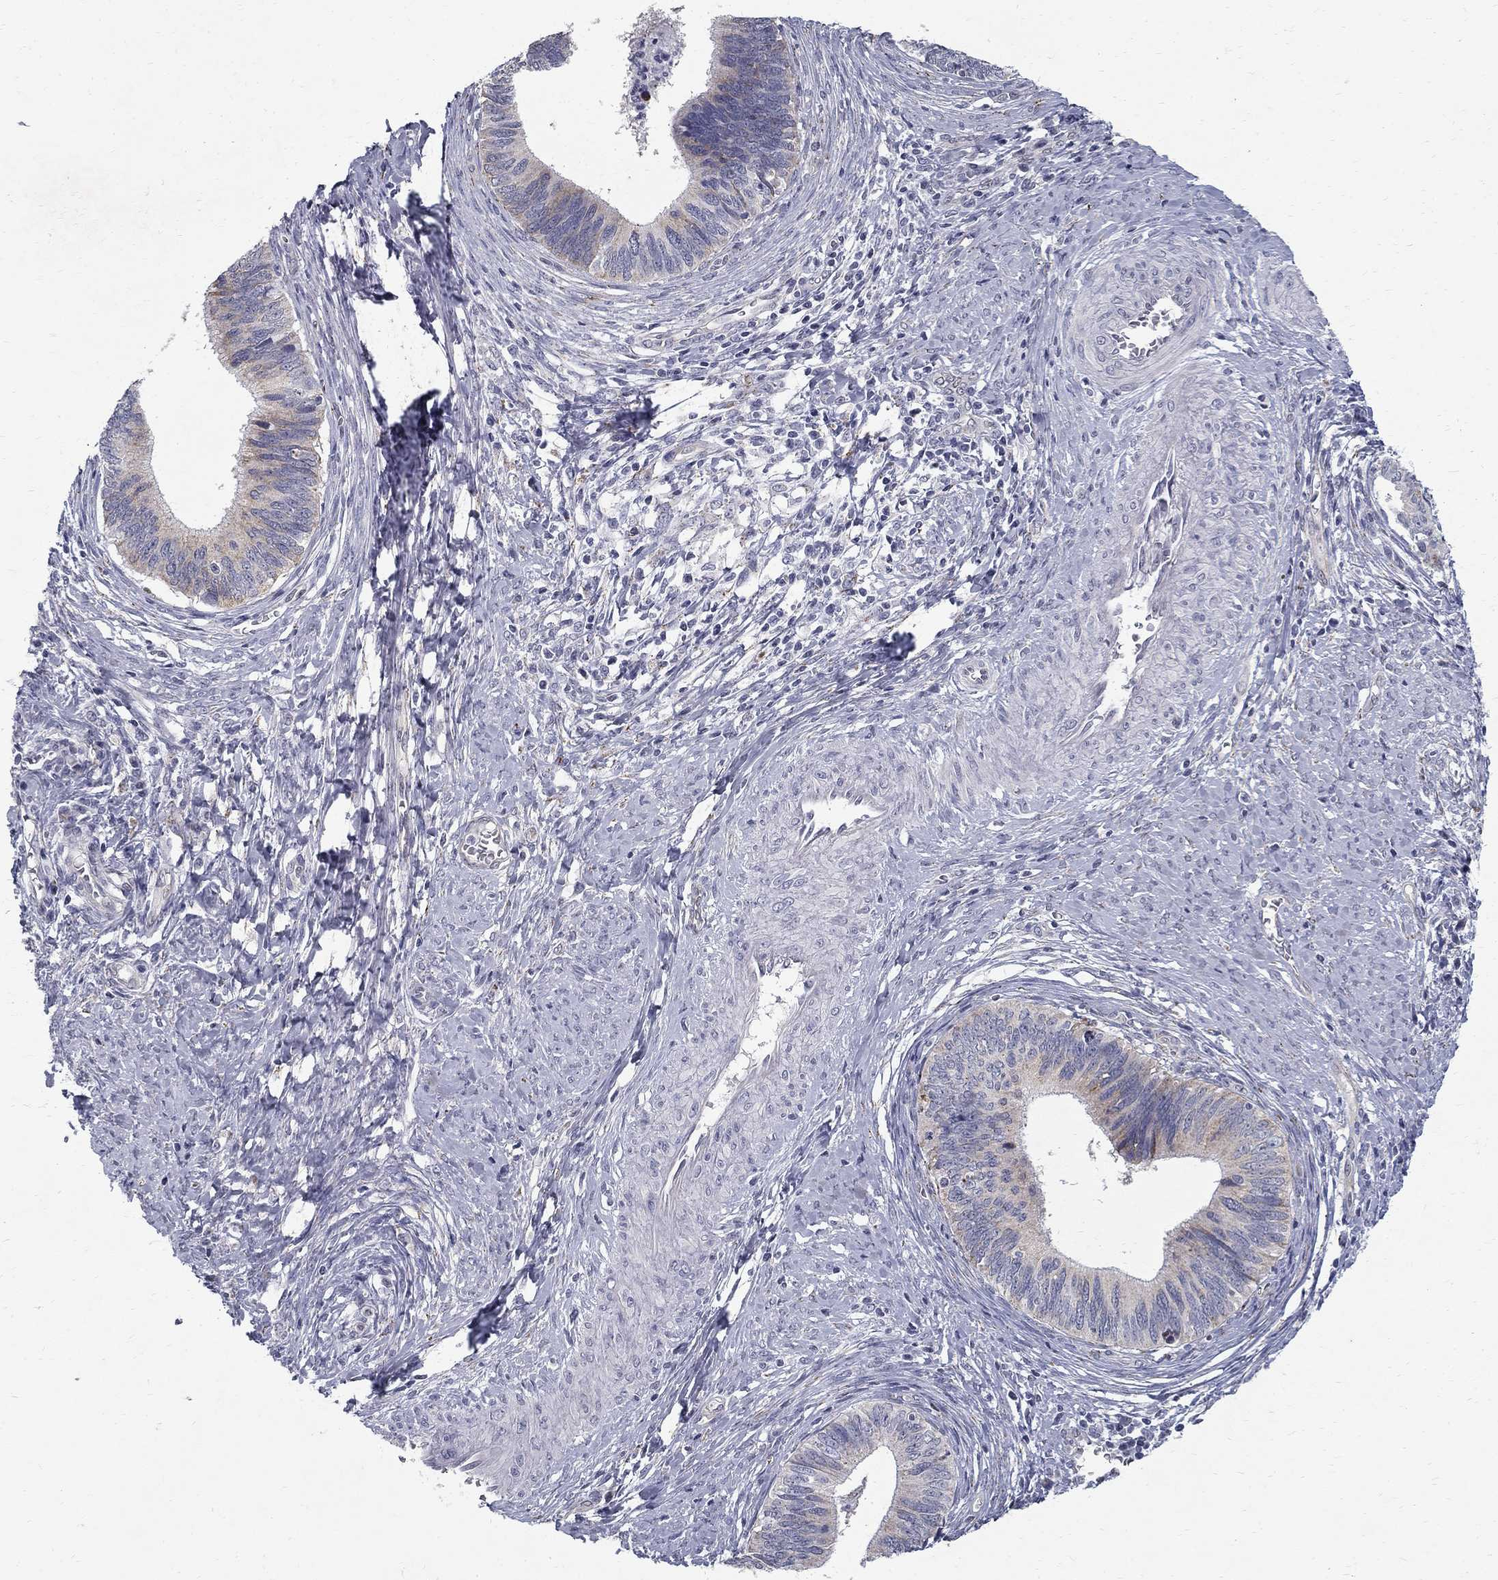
{"staining": {"intensity": "weak", "quantity": "25%-75%", "location": "cytoplasmic/membranous"}, "tissue": "cervical cancer", "cell_type": "Tumor cells", "image_type": "cancer", "snomed": [{"axis": "morphology", "description": "Adenocarcinoma, NOS"}, {"axis": "topography", "description": "Cervix"}], "caption": "High-power microscopy captured an immunohistochemistry (IHC) image of cervical cancer (adenocarcinoma), revealing weak cytoplasmic/membranous expression in approximately 25%-75% of tumor cells. (DAB = brown stain, brightfield microscopy at high magnification).", "gene": "CLIC6", "patient": {"sex": "female", "age": 42}}